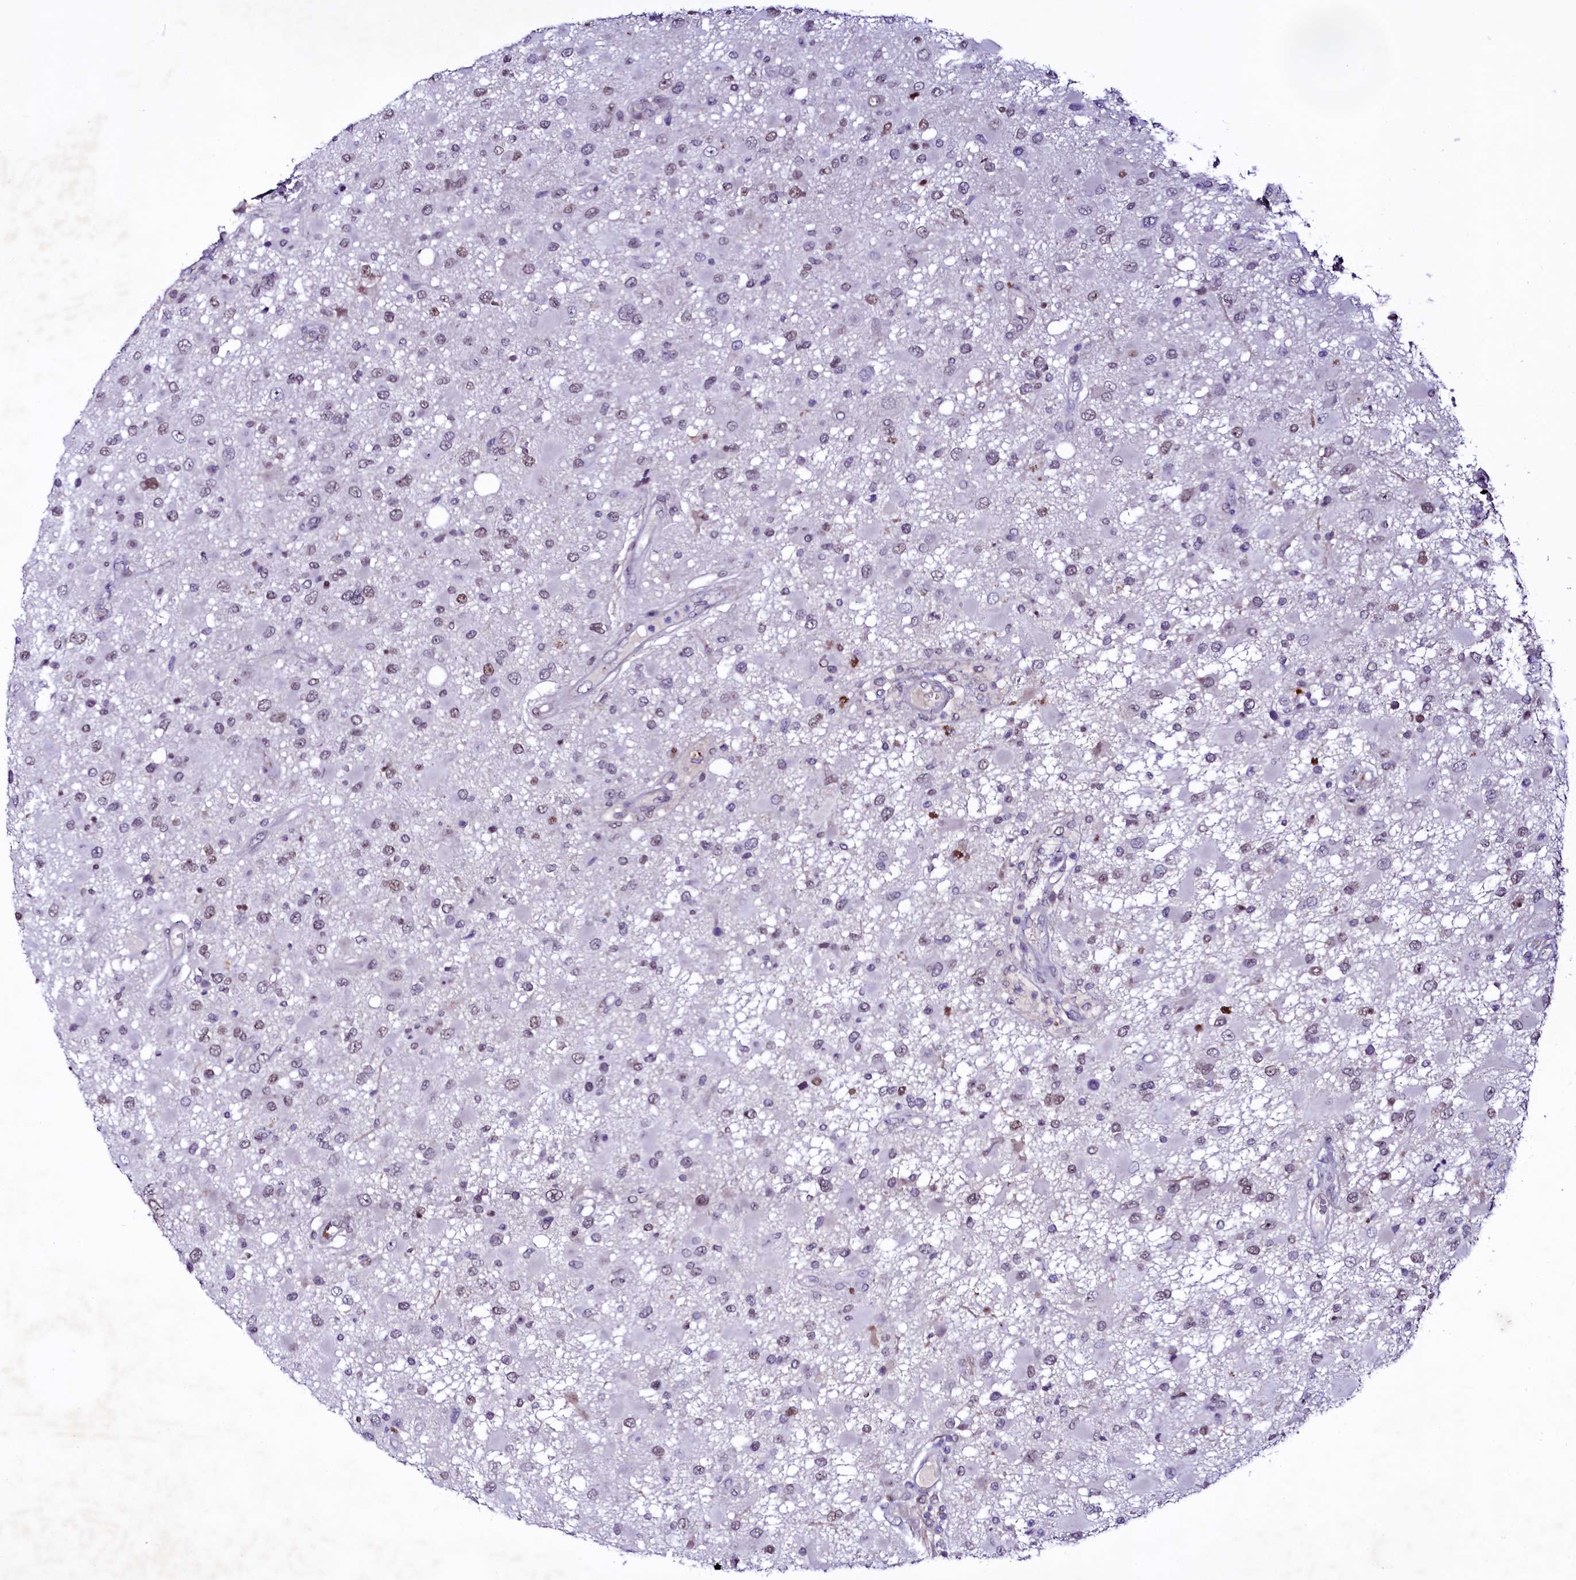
{"staining": {"intensity": "weak", "quantity": "<25%", "location": "nuclear"}, "tissue": "glioma", "cell_type": "Tumor cells", "image_type": "cancer", "snomed": [{"axis": "morphology", "description": "Glioma, malignant, High grade"}, {"axis": "topography", "description": "Brain"}], "caption": "Tumor cells show no significant positivity in malignant high-grade glioma.", "gene": "LEUTX", "patient": {"sex": "male", "age": 53}}